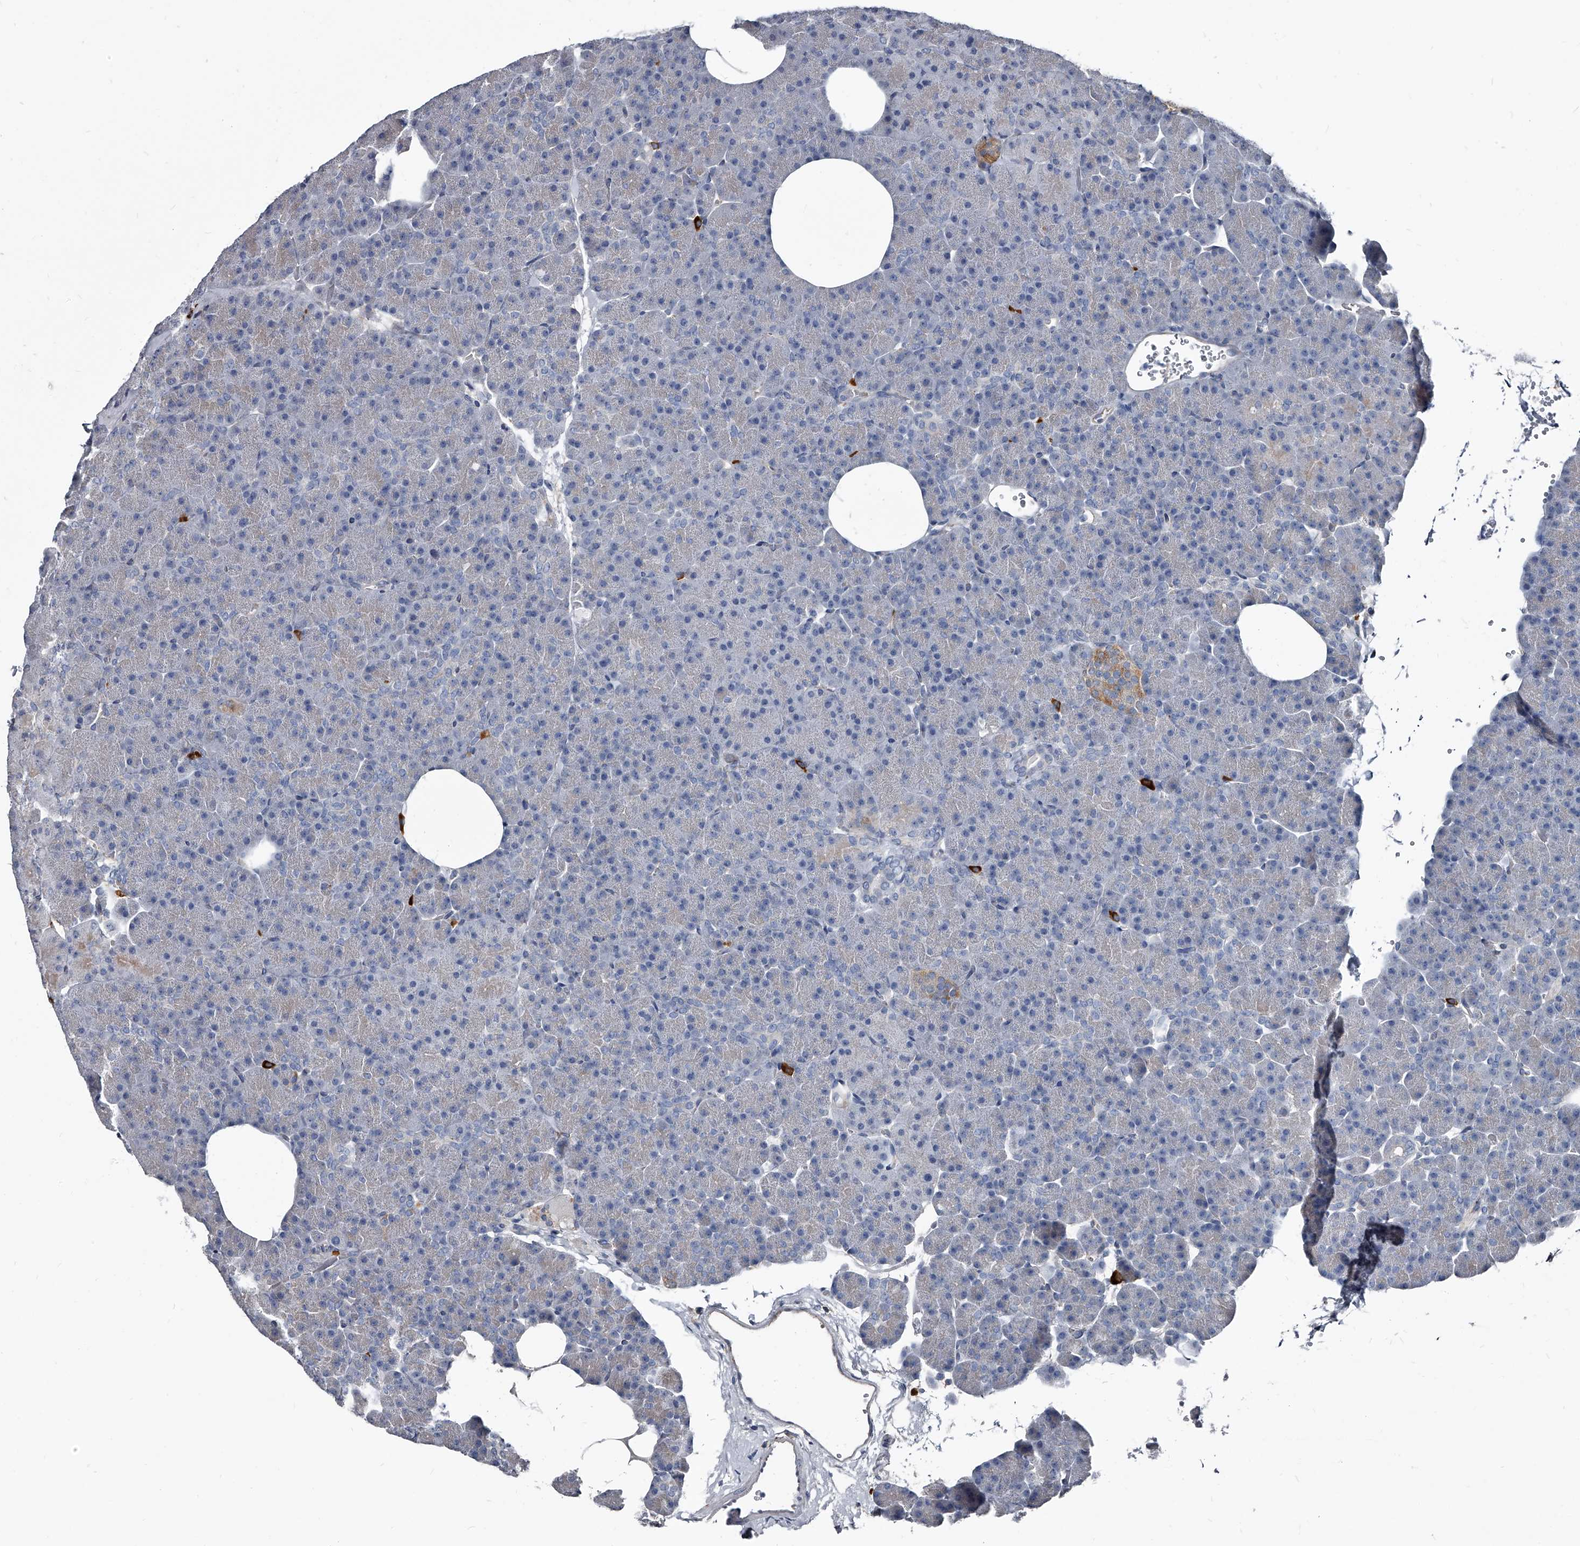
{"staining": {"intensity": "weak", "quantity": "<25%", "location": "cytoplasmic/membranous"}, "tissue": "pancreas", "cell_type": "Exocrine glandular cells", "image_type": "normal", "snomed": [{"axis": "morphology", "description": "Normal tissue, NOS"}, {"axis": "morphology", "description": "Carcinoid, malignant, NOS"}, {"axis": "topography", "description": "Pancreas"}], "caption": "Immunohistochemistry (IHC) of normal human pancreas reveals no positivity in exocrine glandular cells. The staining is performed using DAB (3,3'-diaminobenzidine) brown chromogen with nuclei counter-stained in using hematoxylin.", "gene": "PGLYRP3", "patient": {"sex": "female", "age": 35}}